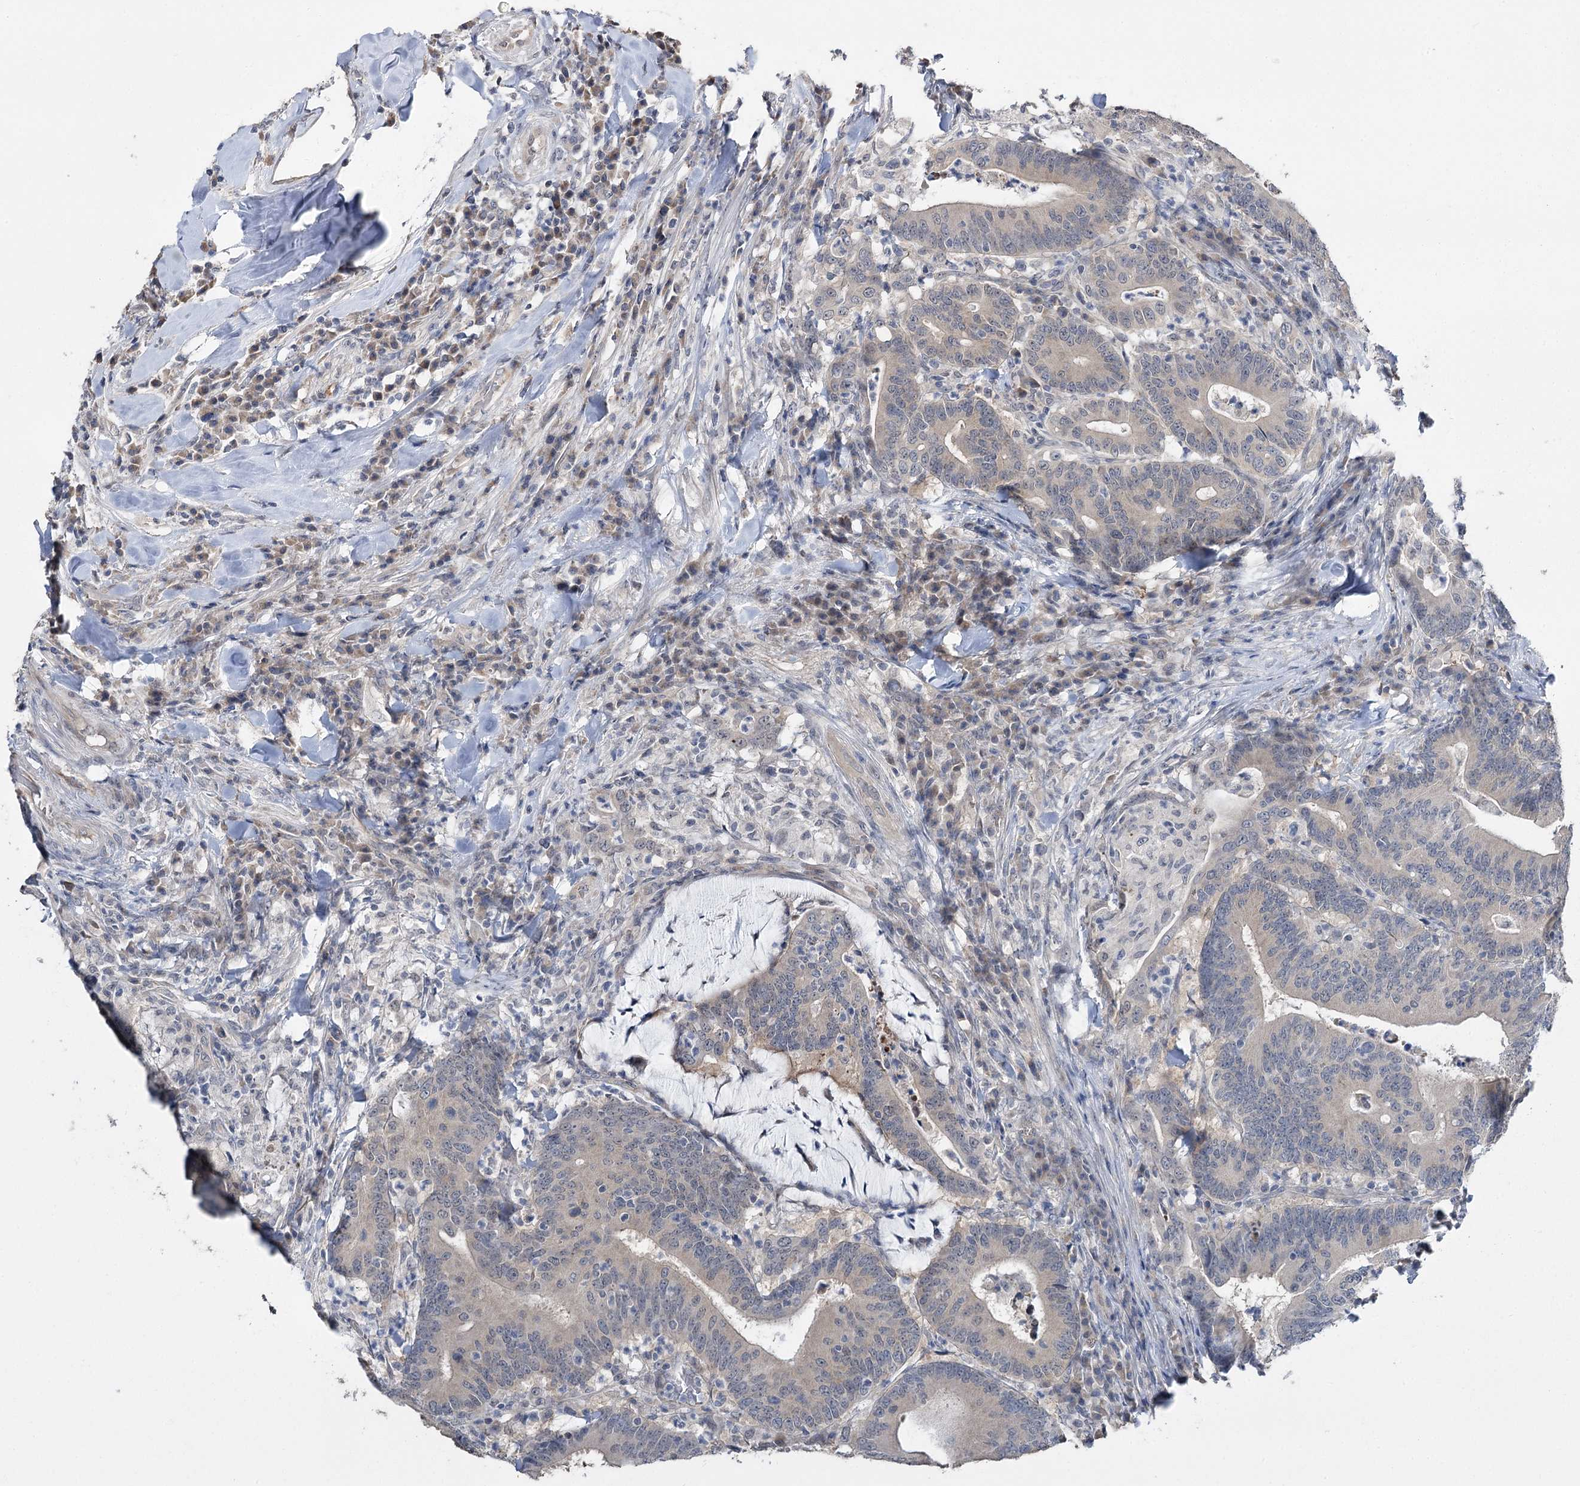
{"staining": {"intensity": "negative", "quantity": "none", "location": "none"}, "tissue": "colorectal cancer", "cell_type": "Tumor cells", "image_type": "cancer", "snomed": [{"axis": "morphology", "description": "Adenocarcinoma, NOS"}, {"axis": "topography", "description": "Colon"}], "caption": "The histopathology image demonstrates no significant staining in tumor cells of colorectal cancer (adenocarcinoma).", "gene": "PHYHIPL", "patient": {"sex": "female", "age": 66}}